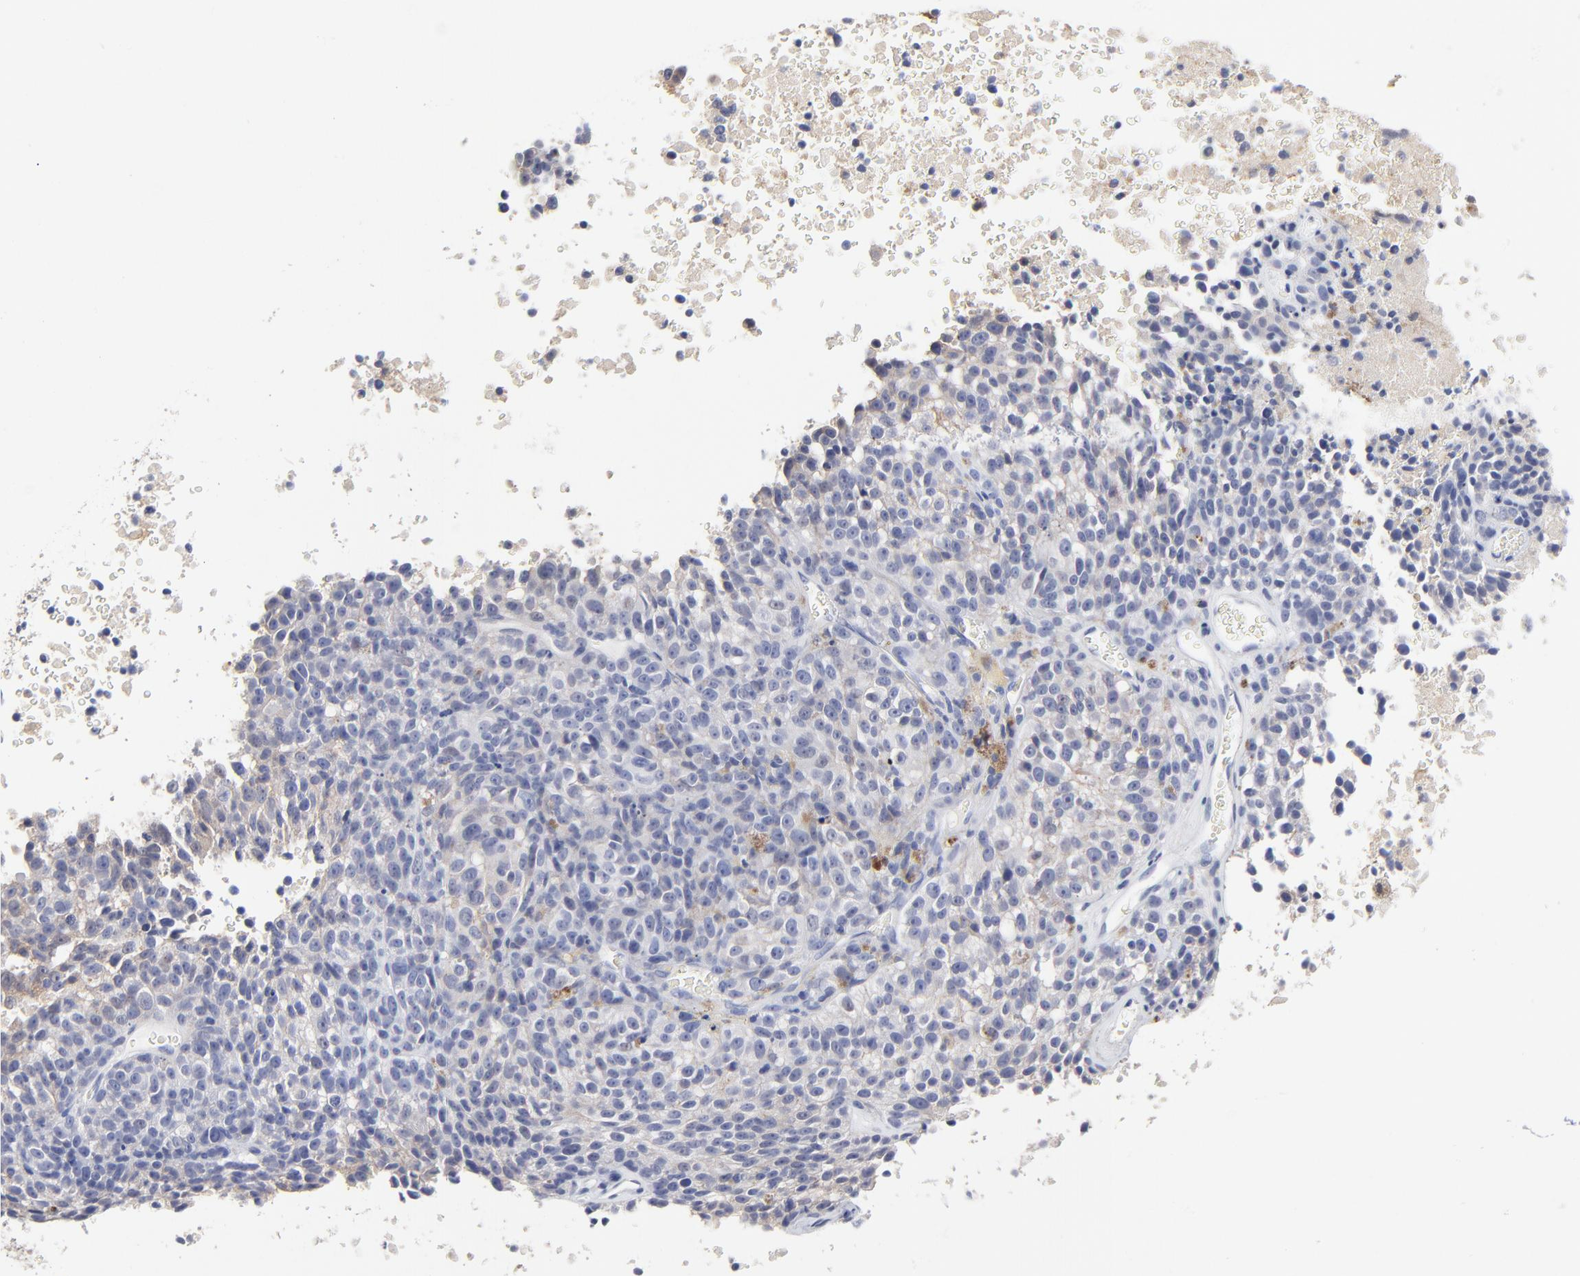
{"staining": {"intensity": "negative", "quantity": "none", "location": "none"}, "tissue": "melanoma", "cell_type": "Tumor cells", "image_type": "cancer", "snomed": [{"axis": "morphology", "description": "Malignant melanoma, Metastatic site"}, {"axis": "topography", "description": "Cerebral cortex"}], "caption": "IHC photomicrograph of human malignant melanoma (metastatic site) stained for a protein (brown), which exhibits no staining in tumor cells. The staining was performed using DAB (3,3'-diaminobenzidine) to visualize the protein expression in brown, while the nuclei were stained in blue with hematoxylin (Magnification: 20x).", "gene": "CXADR", "patient": {"sex": "female", "age": 52}}